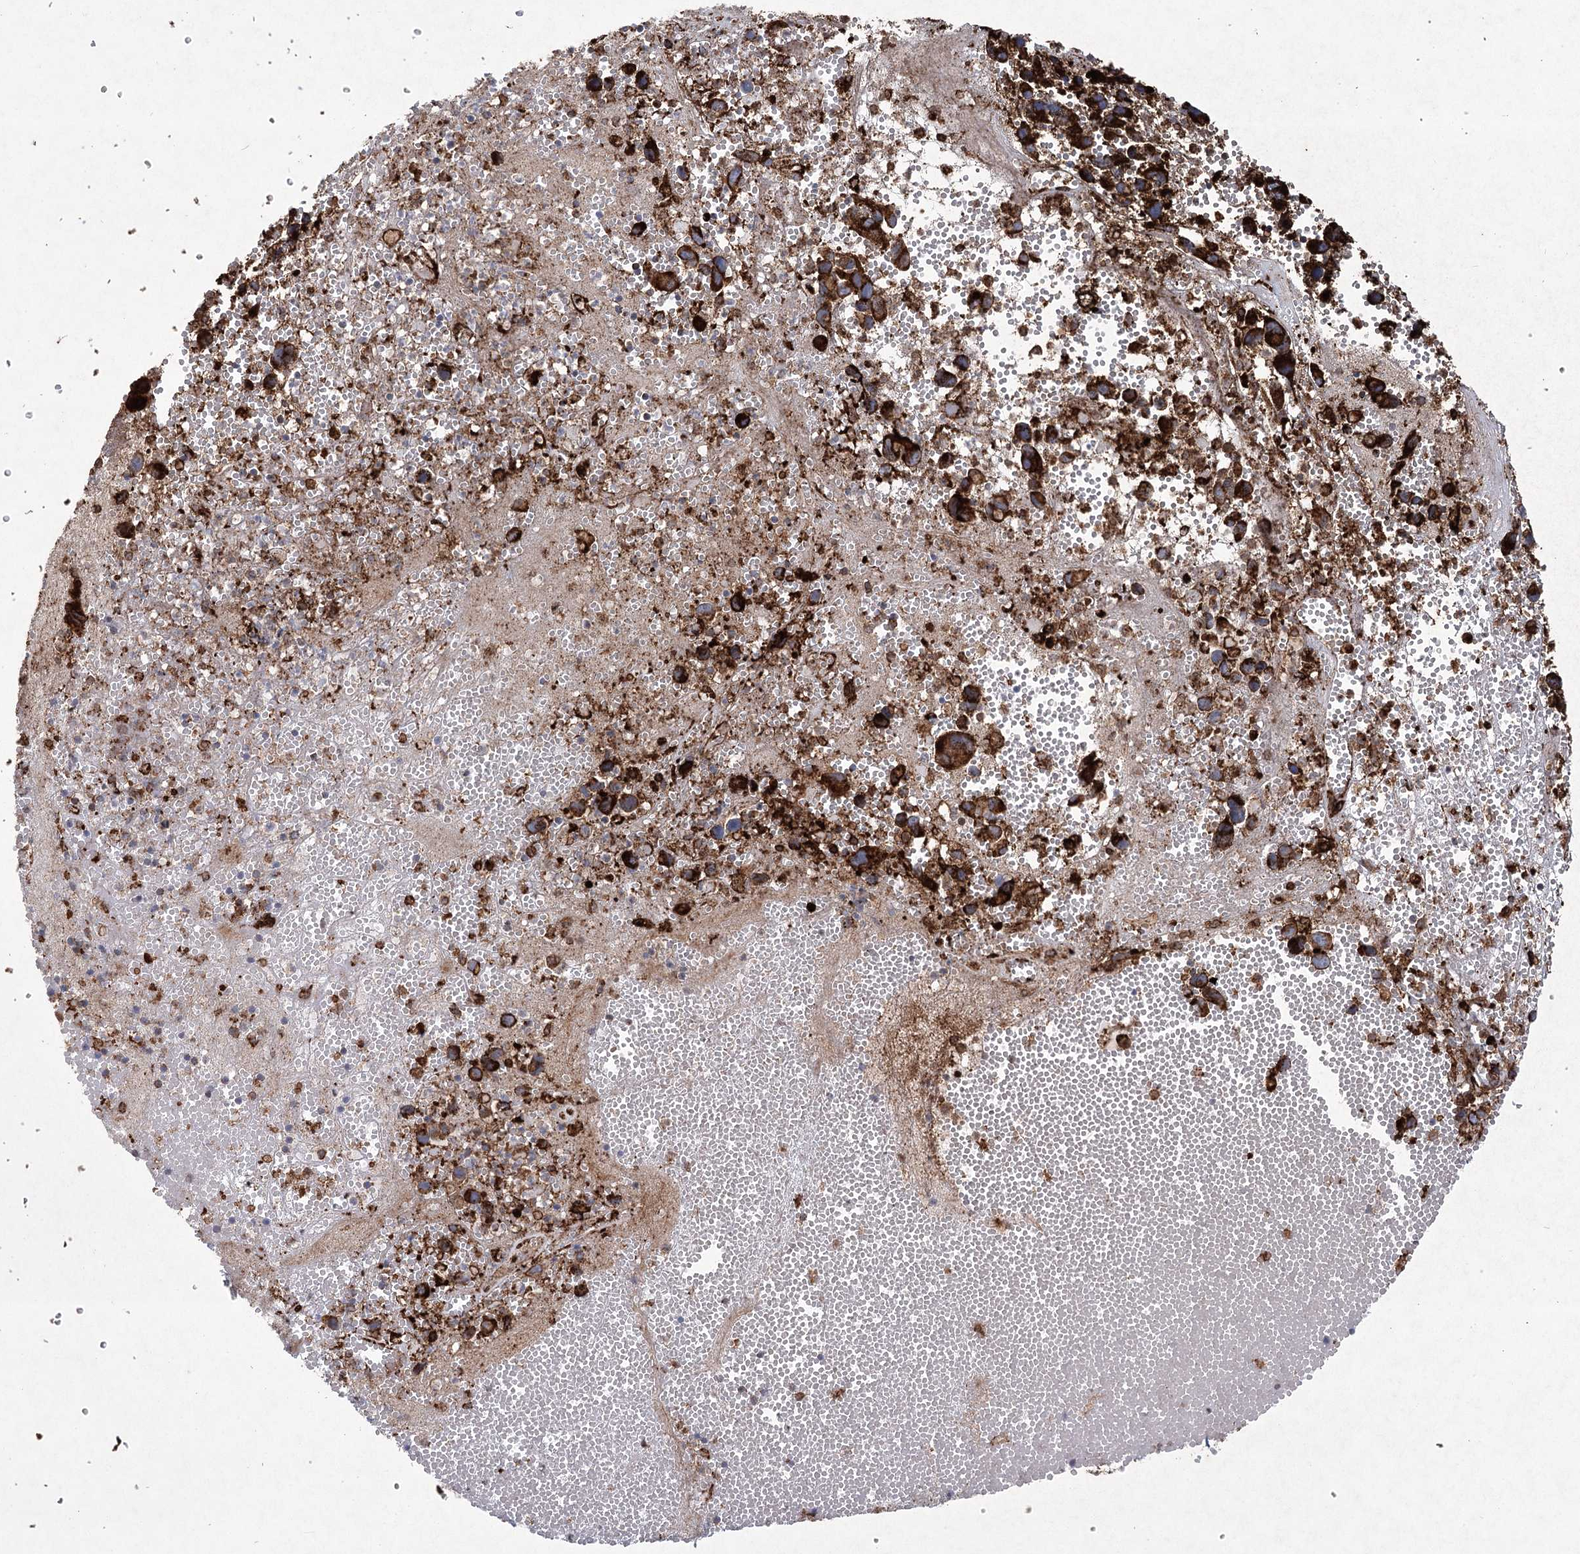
{"staining": {"intensity": "strong", "quantity": ">75%", "location": "cytoplasmic/membranous"}, "tissue": "melanoma", "cell_type": "Tumor cells", "image_type": "cancer", "snomed": [{"axis": "morphology", "description": "Malignant melanoma, NOS"}, {"axis": "topography", "description": "Skin"}], "caption": "Malignant melanoma was stained to show a protein in brown. There is high levels of strong cytoplasmic/membranous expression in about >75% of tumor cells.", "gene": "DCUN1D4", "patient": {"sex": "male", "age": 84}}